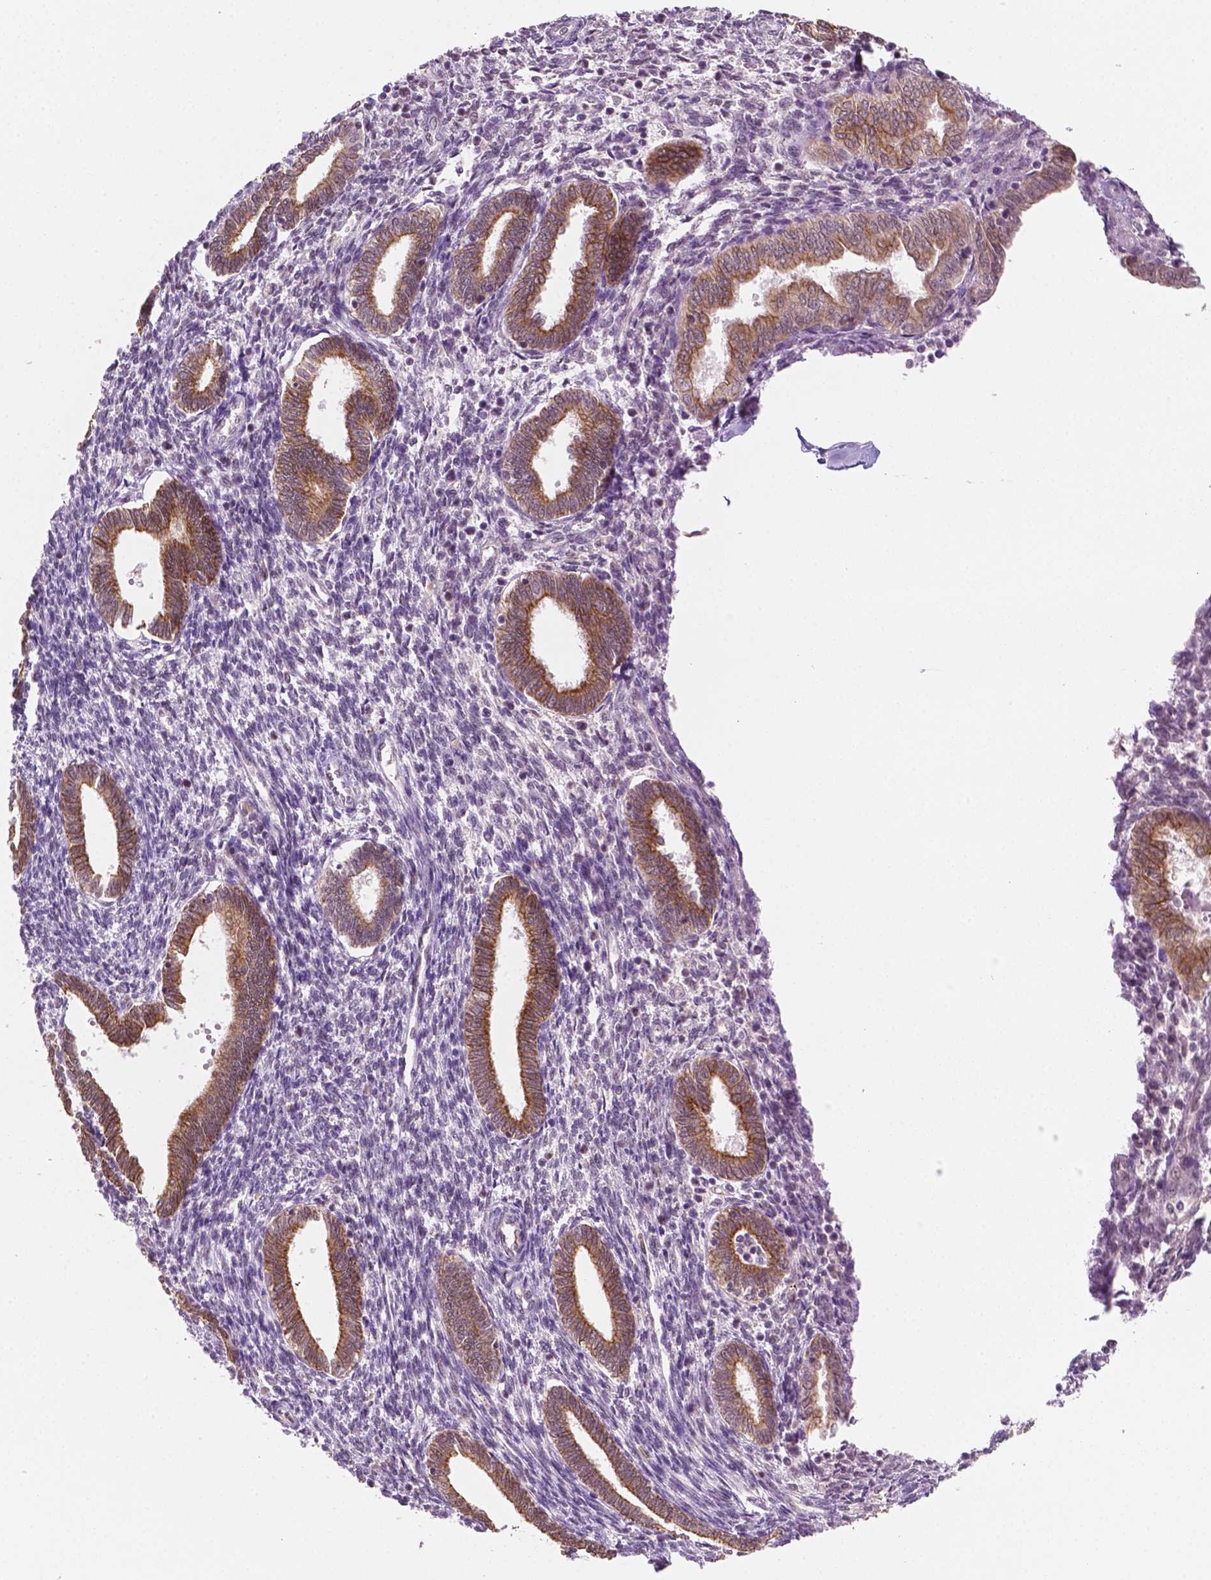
{"staining": {"intensity": "negative", "quantity": "none", "location": "none"}, "tissue": "endometrium", "cell_type": "Cells in endometrial stroma", "image_type": "normal", "snomed": [{"axis": "morphology", "description": "Normal tissue, NOS"}, {"axis": "topography", "description": "Endometrium"}], "caption": "This is an immunohistochemistry (IHC) photomicrograph of normal human endometrium. There is no expression in cells in endometrial stroma.", "gene": "SHLD3", "patient": {"sex": "female", "age": 42}}